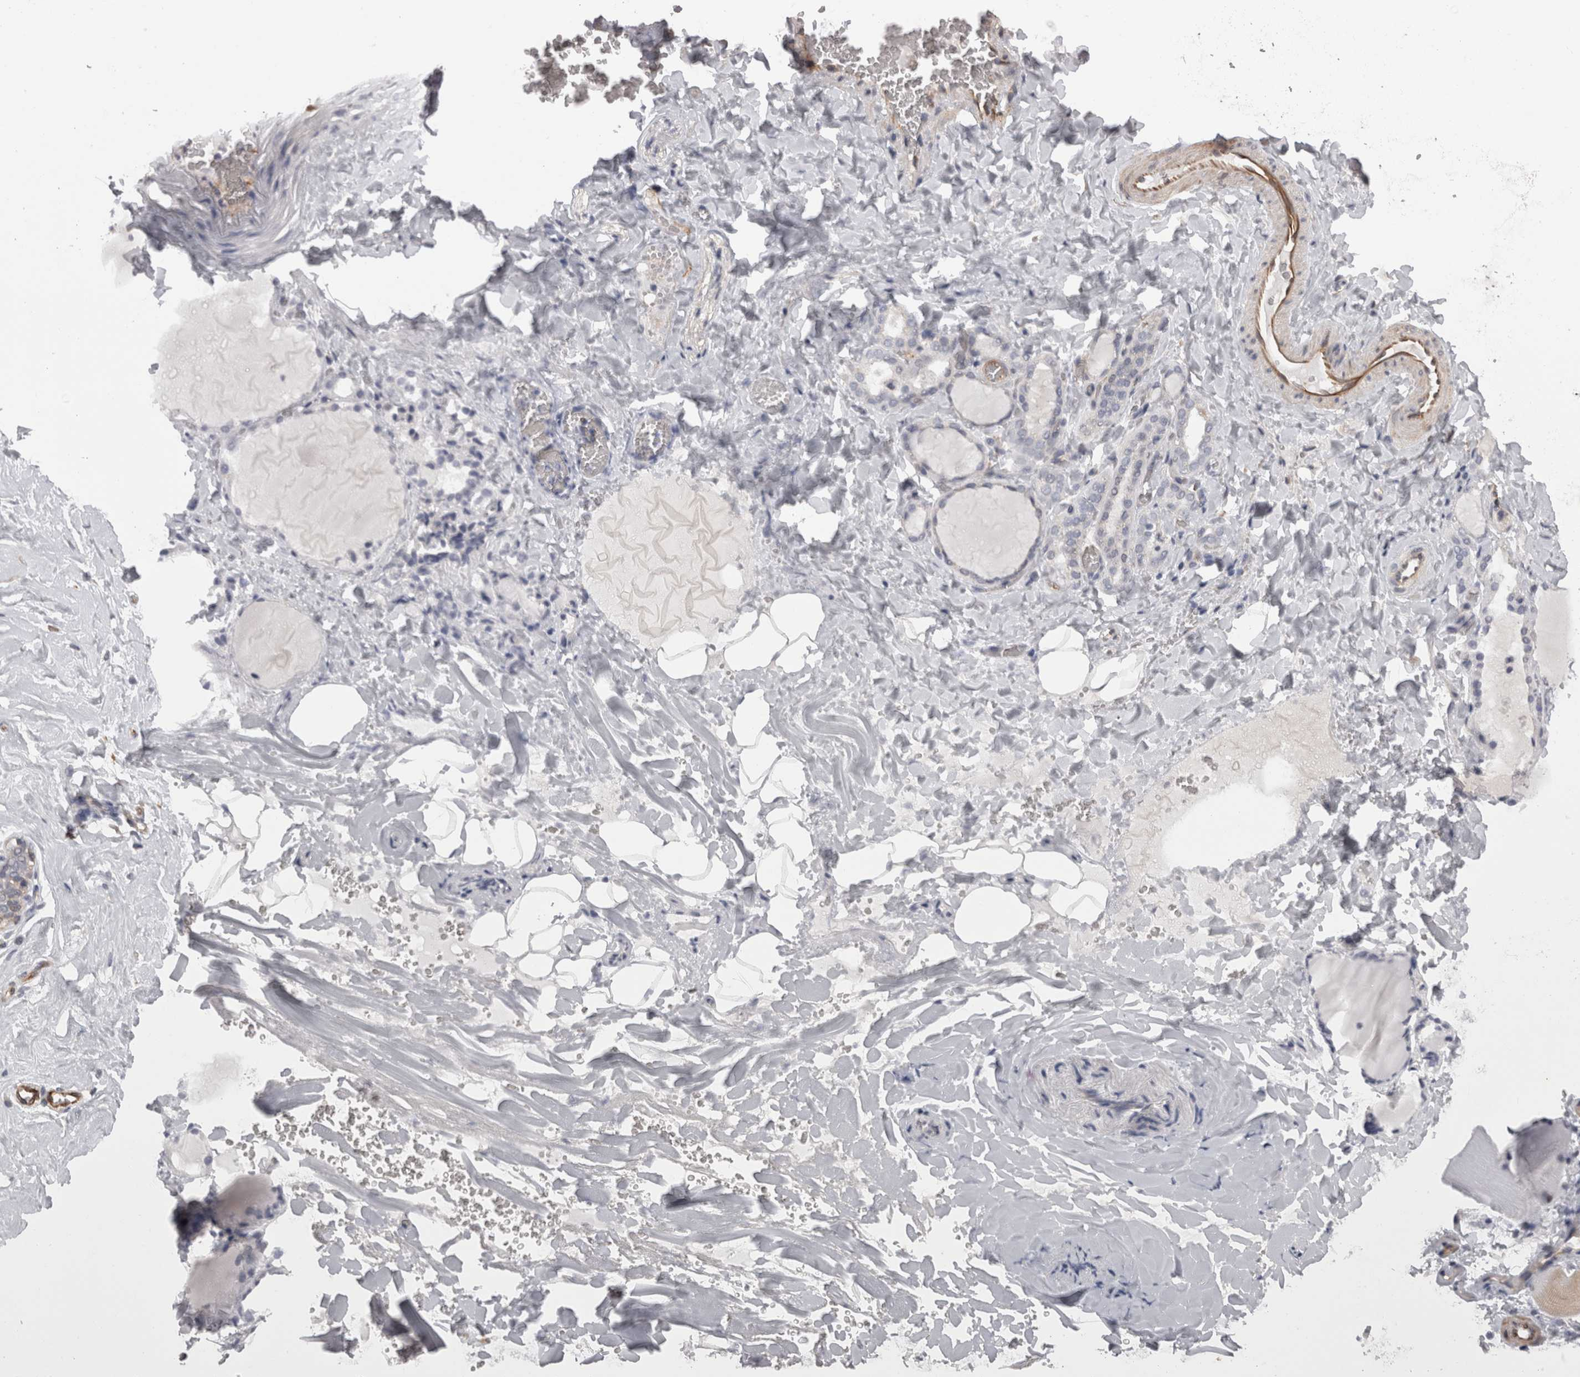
{"staining": {"intensity": "weak", "quantity": "<25%", "location": "cytoplasmic/membranous"}, "tissue": "thyroid gland", "cell_type": "Glandular cells", "image_type": "normal", "snomed": [{"axis": "morphology", "description": "Normal tissue, NOS"}, {"axis": "topography", "description": "Thyroid gland"}], "caption": "Immunohistochemical staining of benign thyroid gland reveals no significant positivity in glandular cells.", "gene": "RMDN1", "patient": {"sex": "female", "age": 22}}